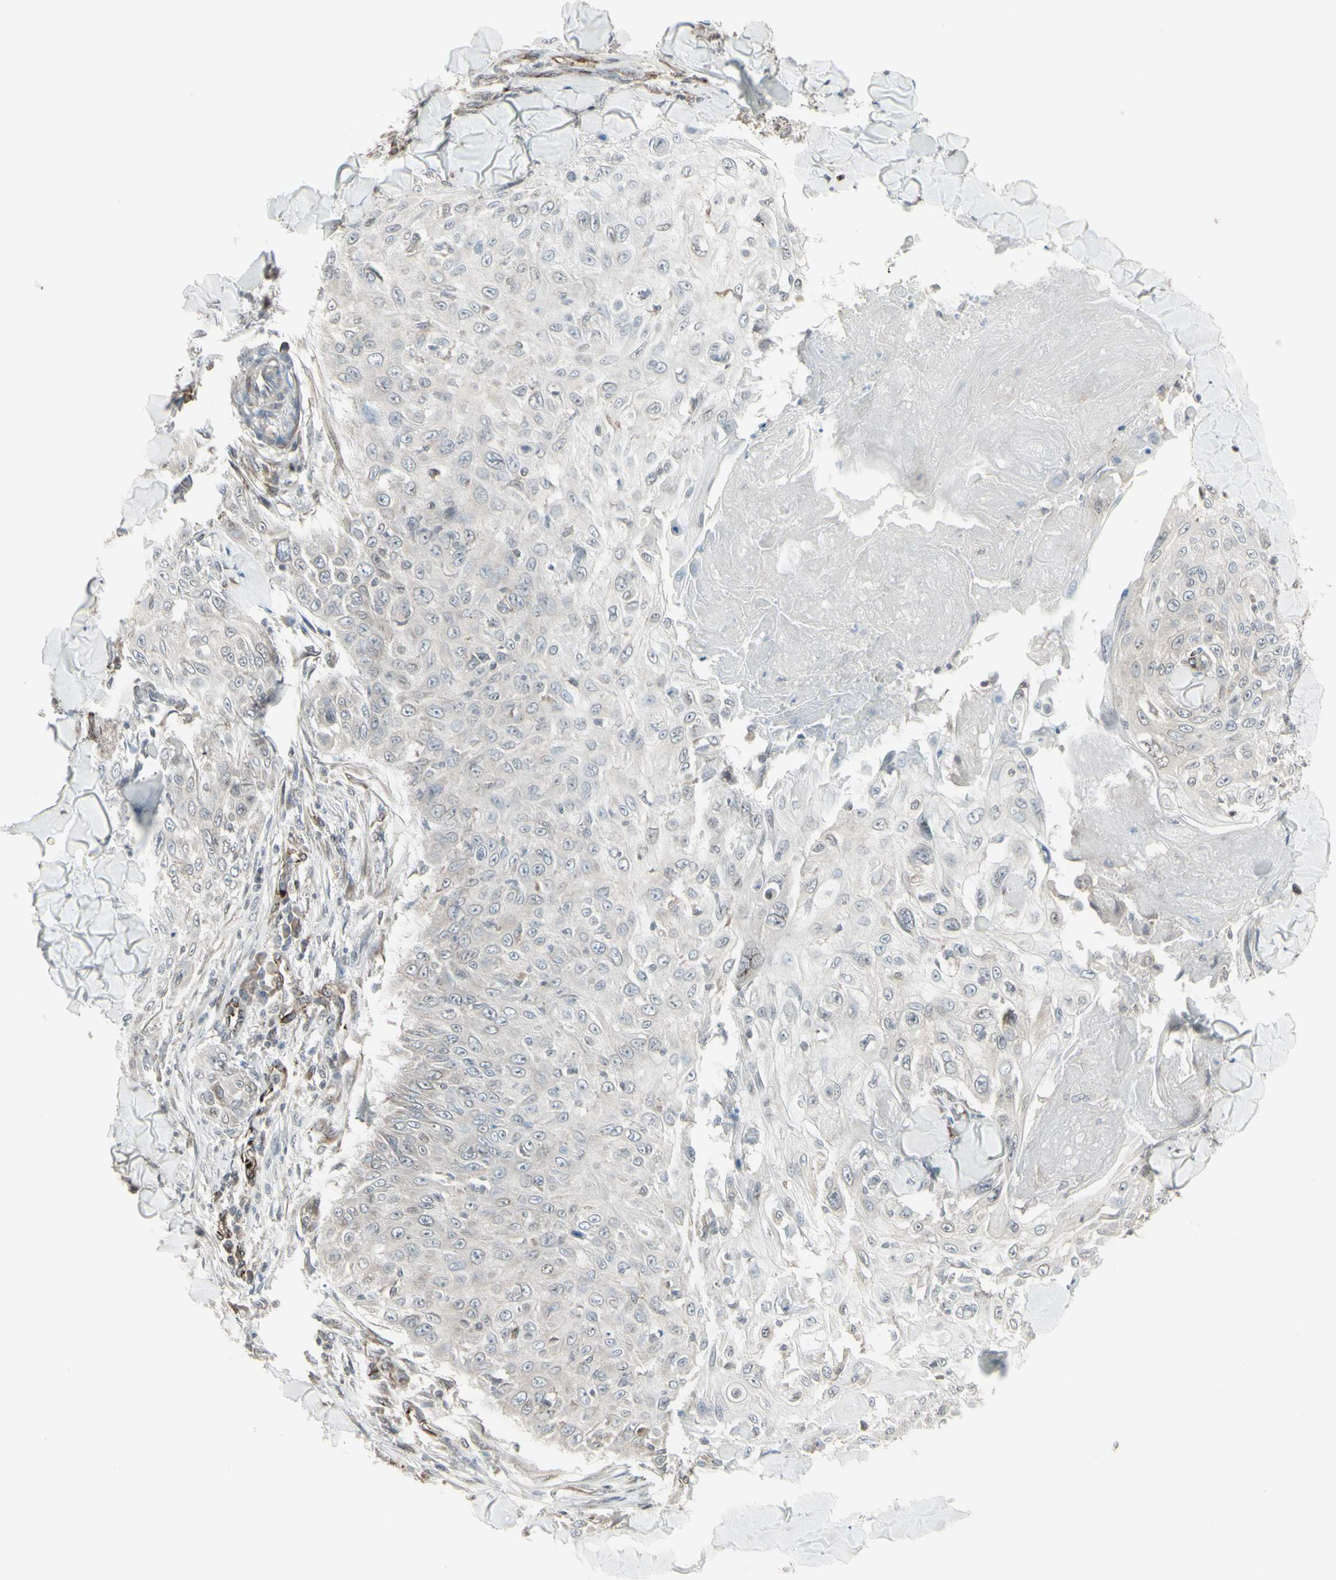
{"staining": {"intensity": "negative", "quantity": "none", "location": "none"}, "tissue": "skin cancer", "cell_type": "Tumor cells", "image_type": "cancer", "snomed": [{"axis": "morphology", "description": "Squamous cell carcinoma, NOS"}, {"axis": "topography", "description": "Skin"}], "caption": "A micrograph of squamous cell carcinoma (skin) stained for a protein exhibits no brown staining in tumor cells.", "gene": "DTX3L", "patient": {"sex": "male", "age": 86}}